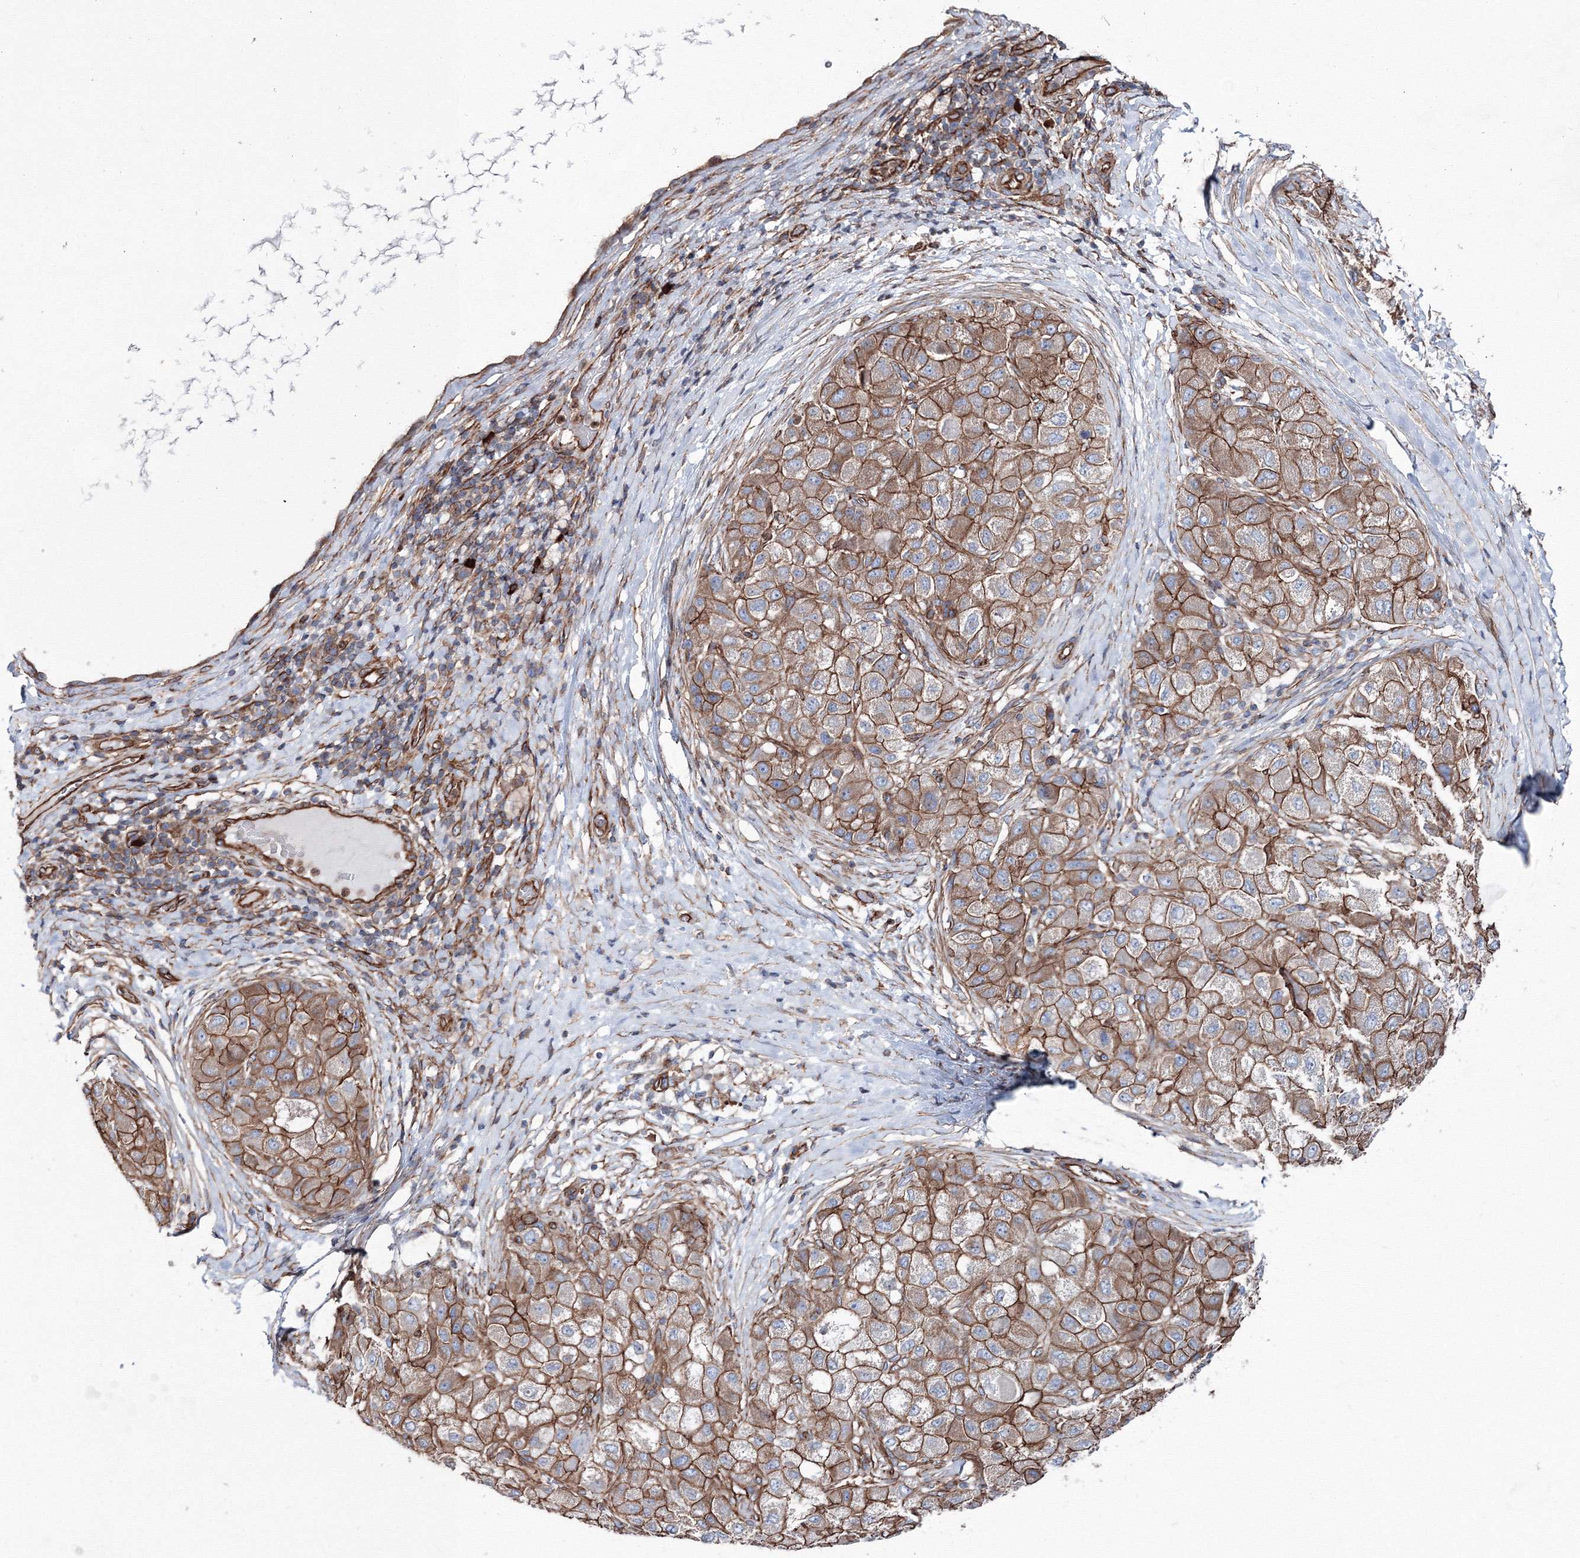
{"staining": {"intensity": "moderate", "quantity": ">75%", "location": "cytoplasmic/membranous"}, "tissue": "liver cancer", "cell_type": "Tumor cells", "image_type": "cancer", "snomed": [{"axis": "morphology", "description": "Carcinoma, Hepatocellular, NOS"}, {"axis": "topography", "description": "Liver"}], "caption": "An image showing moderate cytoplasmic/membranous positivity in about >75% of tumor cells in liver hepatocellular carcinoma, as visualized by brown immunohistochemical staining.", "gene": "ANKRD37", "patient": {"sex": "male", "age": 80}}